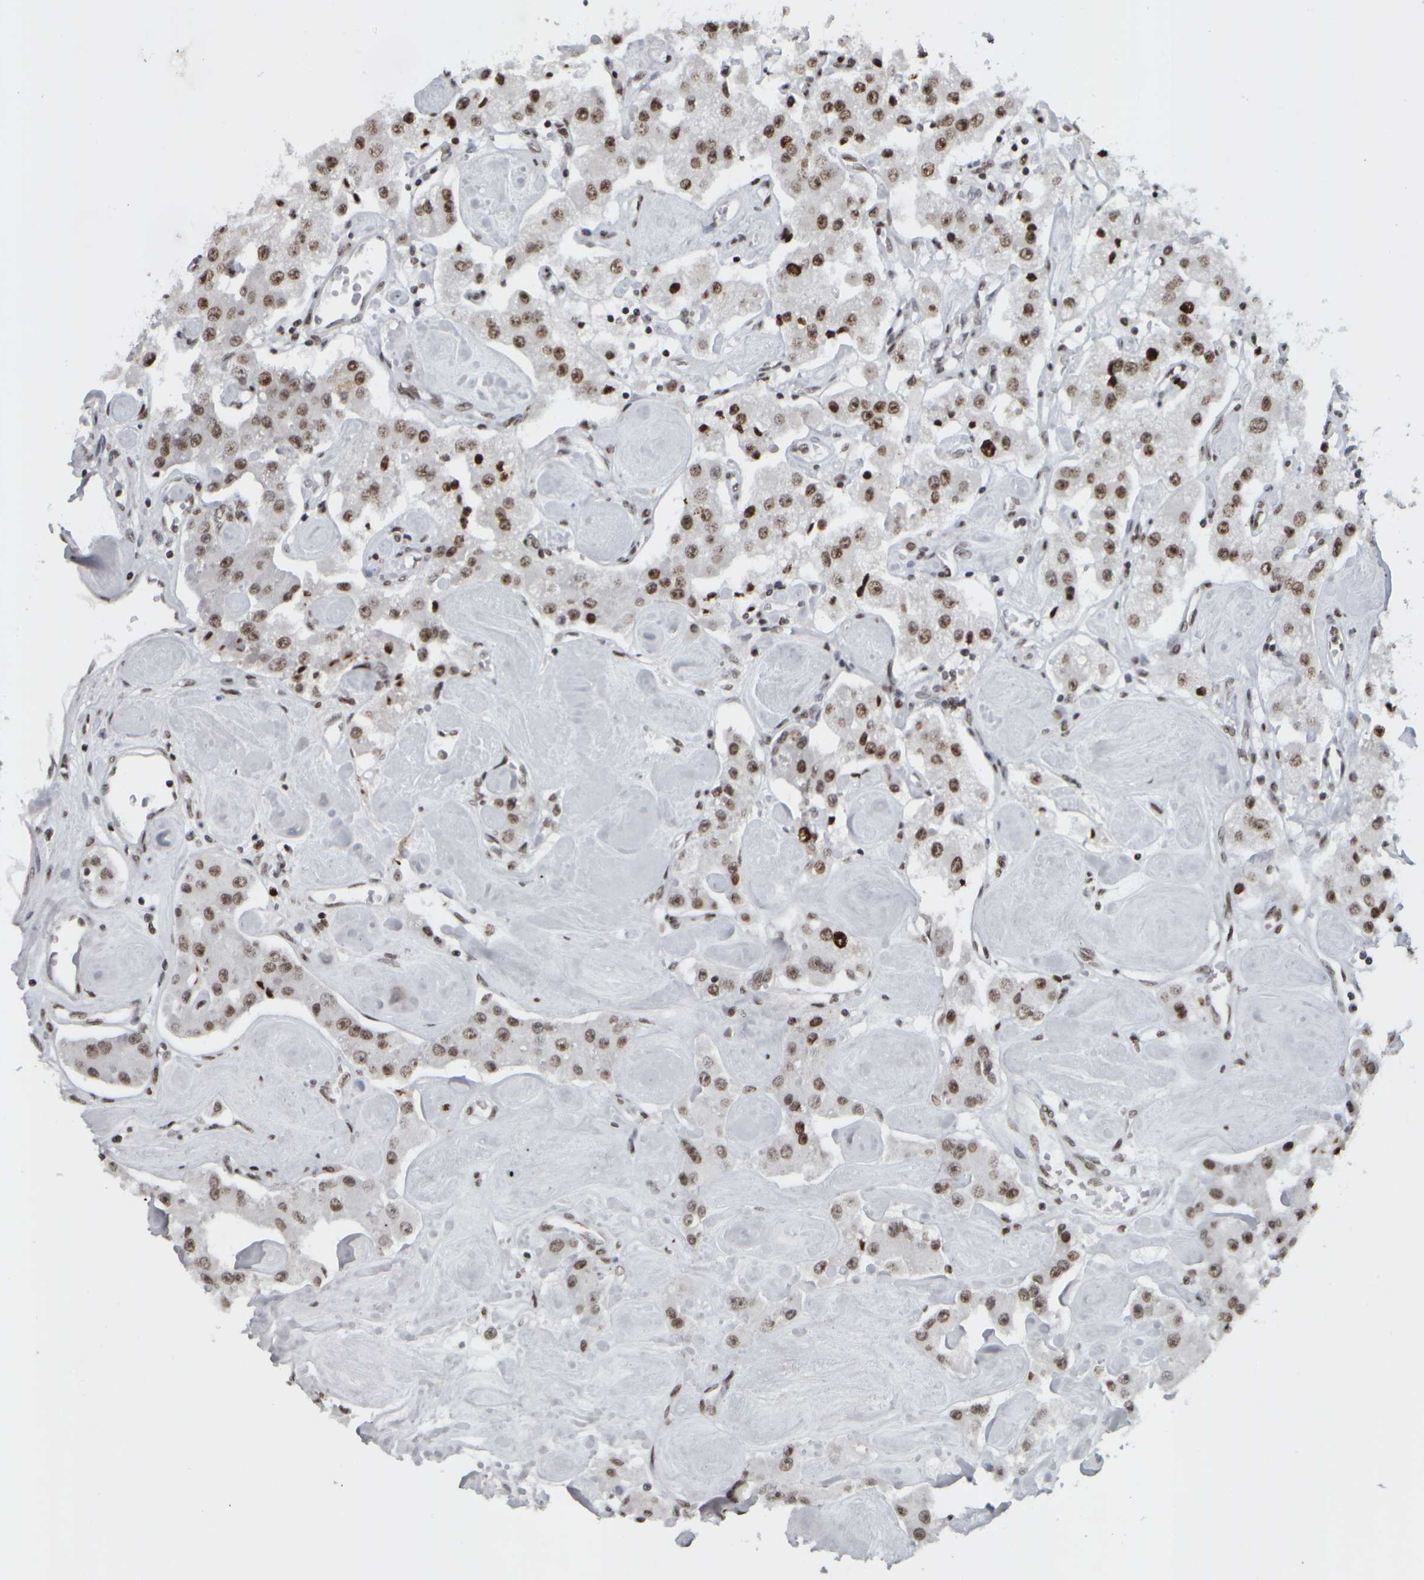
{"staining": {"intensity": "moderate", "quantity": ">75%", "location": "nuclear"}, "tissue": "carcinoid", "cell_type": "Tumor cells", "image_type": "cancer", "snomed": [{"axis": "morphology", "description": "Carcinoid, malignant, NOS"}, {"axis": "topography", "description": "Pancreas"}], "caption": "Moderate nuclear protein expression is appreciated in approximately >75% of tumor cells in carcinoid.", "gene": "TOP2B", "patient": {"sex": "male", "age": 41}}